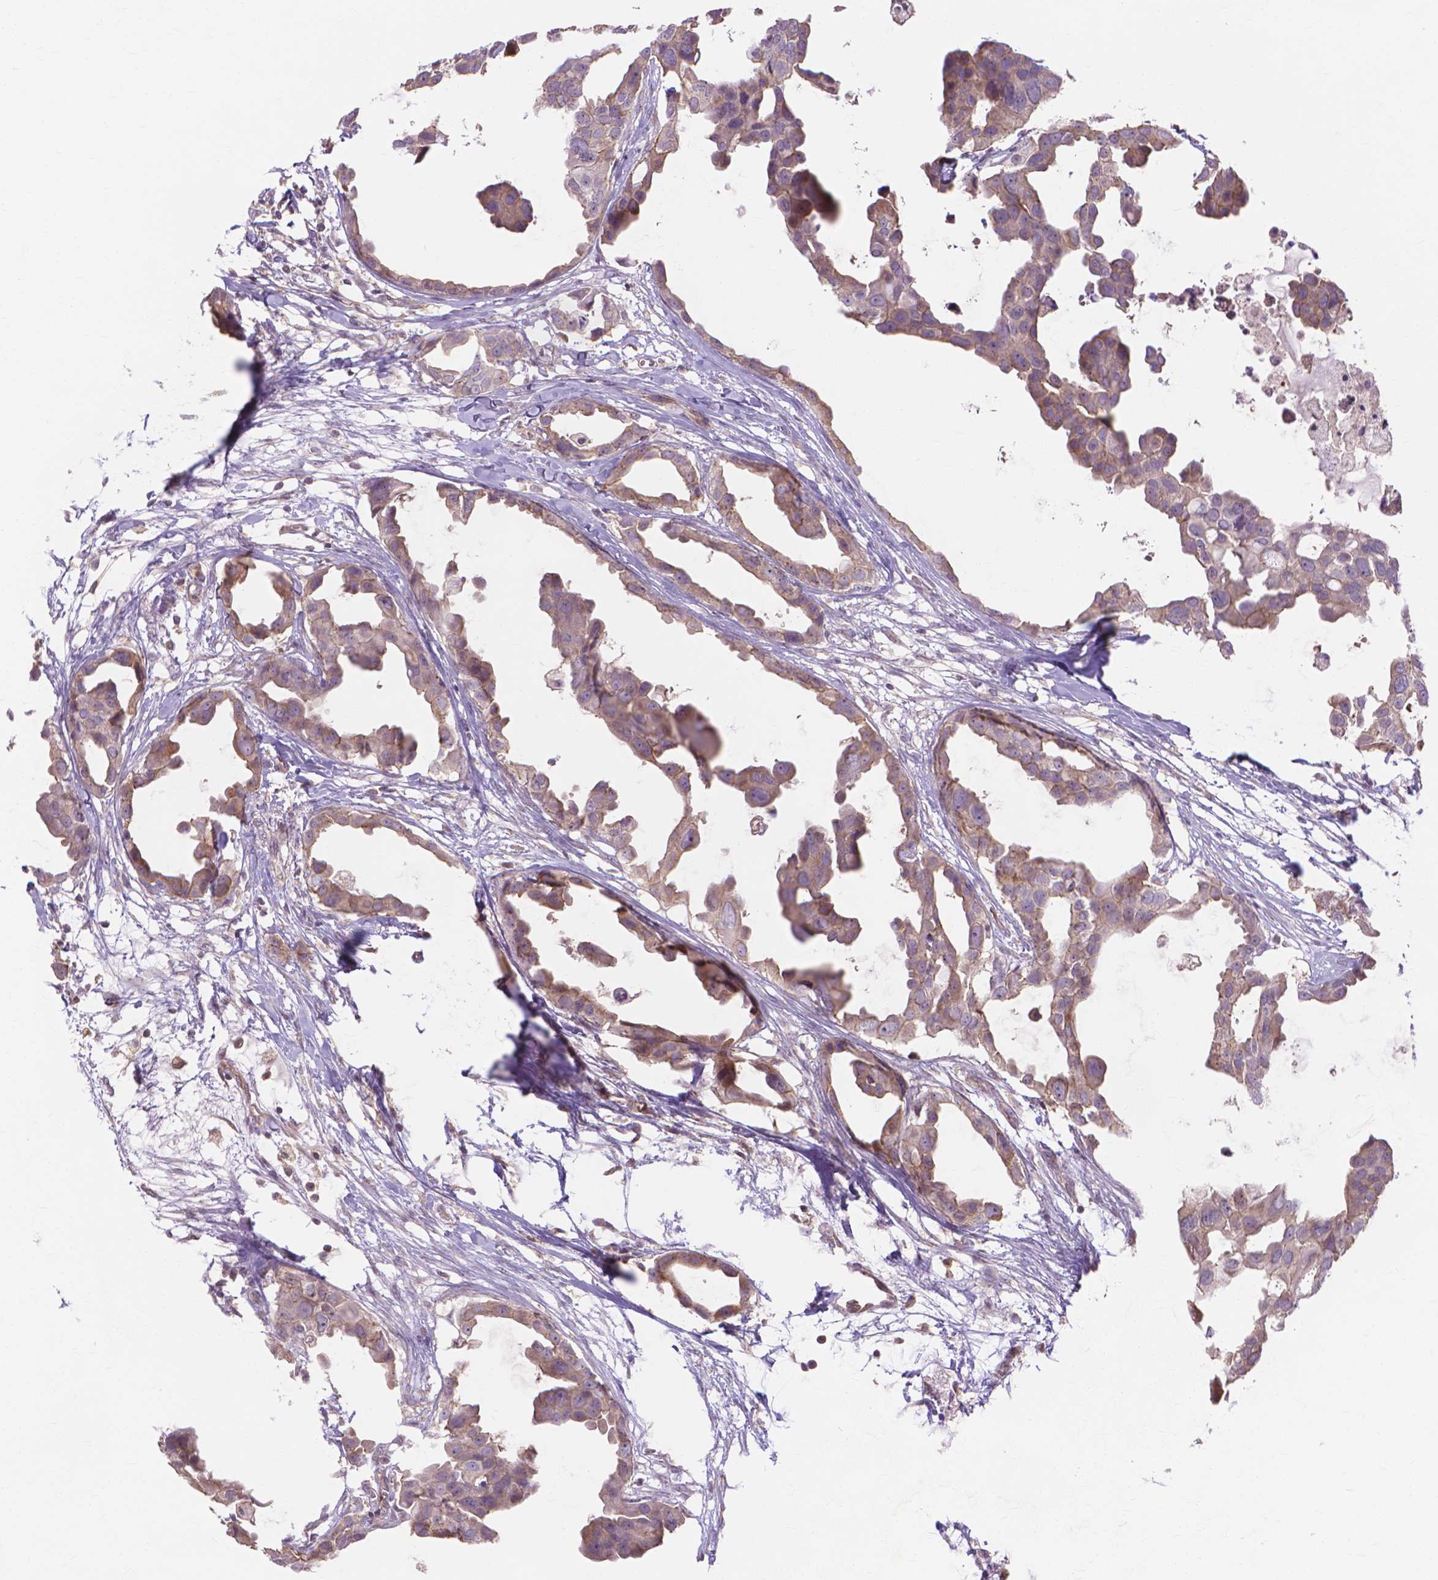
{"staining": {"intensity": "weak", "quantity": "<25%", "location": "cytoplasmic/membranous"}, "tissue": "breast cancer", "cell_type": "Tumor cells", "image_type": "cancer", "snomed": [{"axis": "morphology", "description": "Duct carcinoma"}, {"axis": "topography", "description": "Breast"}], "caption": "Immunohistochemistry (IHC) micrograph of breast cancer (intraductal carcinoma) stained for a protein (brown), which shows no positivity in tumor cells. Brightfield microscopy of IHC stained with DAB (brown) and hematoxylin (blue), captured at high magnification.", "gene": "PRDM13", "patient": {"sex": "female", "age": 38}}